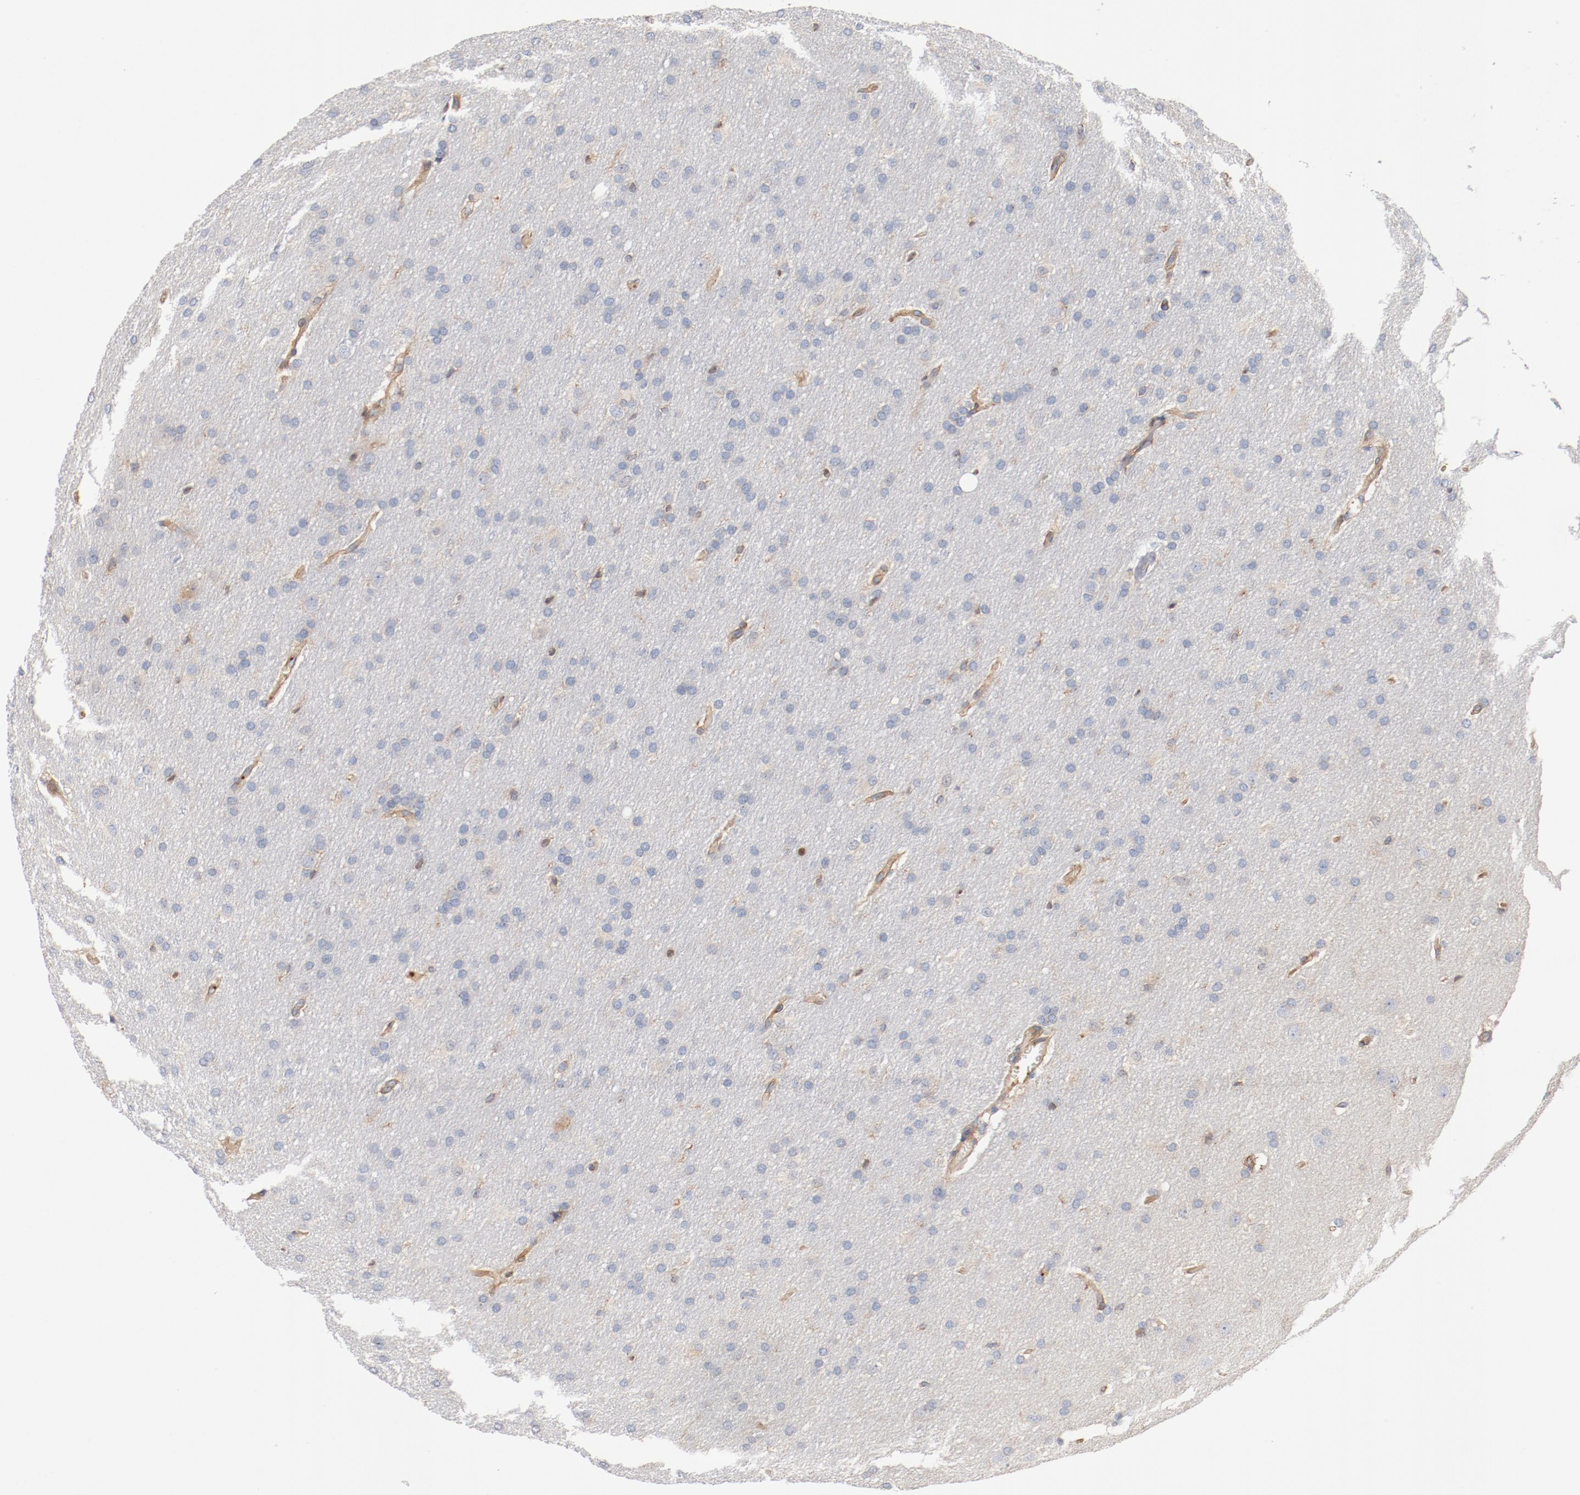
{"staining": {"intensity": "weak", "quantity": "<25%", "location": "cytoplasmic/membranous"}, "tissue": "glioma", "cell_type": "Tumor cells", "image_type": "cancer", "snomed": [{"axis": "morphology", "description": "Glioma, malignant, Low grade"}, {"axis": "topography", "description": "Brain"}], "caption": "This is an IHC histopathology image of human glioma. There is no staining in tumor cells.", "gene": "ILK", "patient": {"sex": "female", "age": 32}}